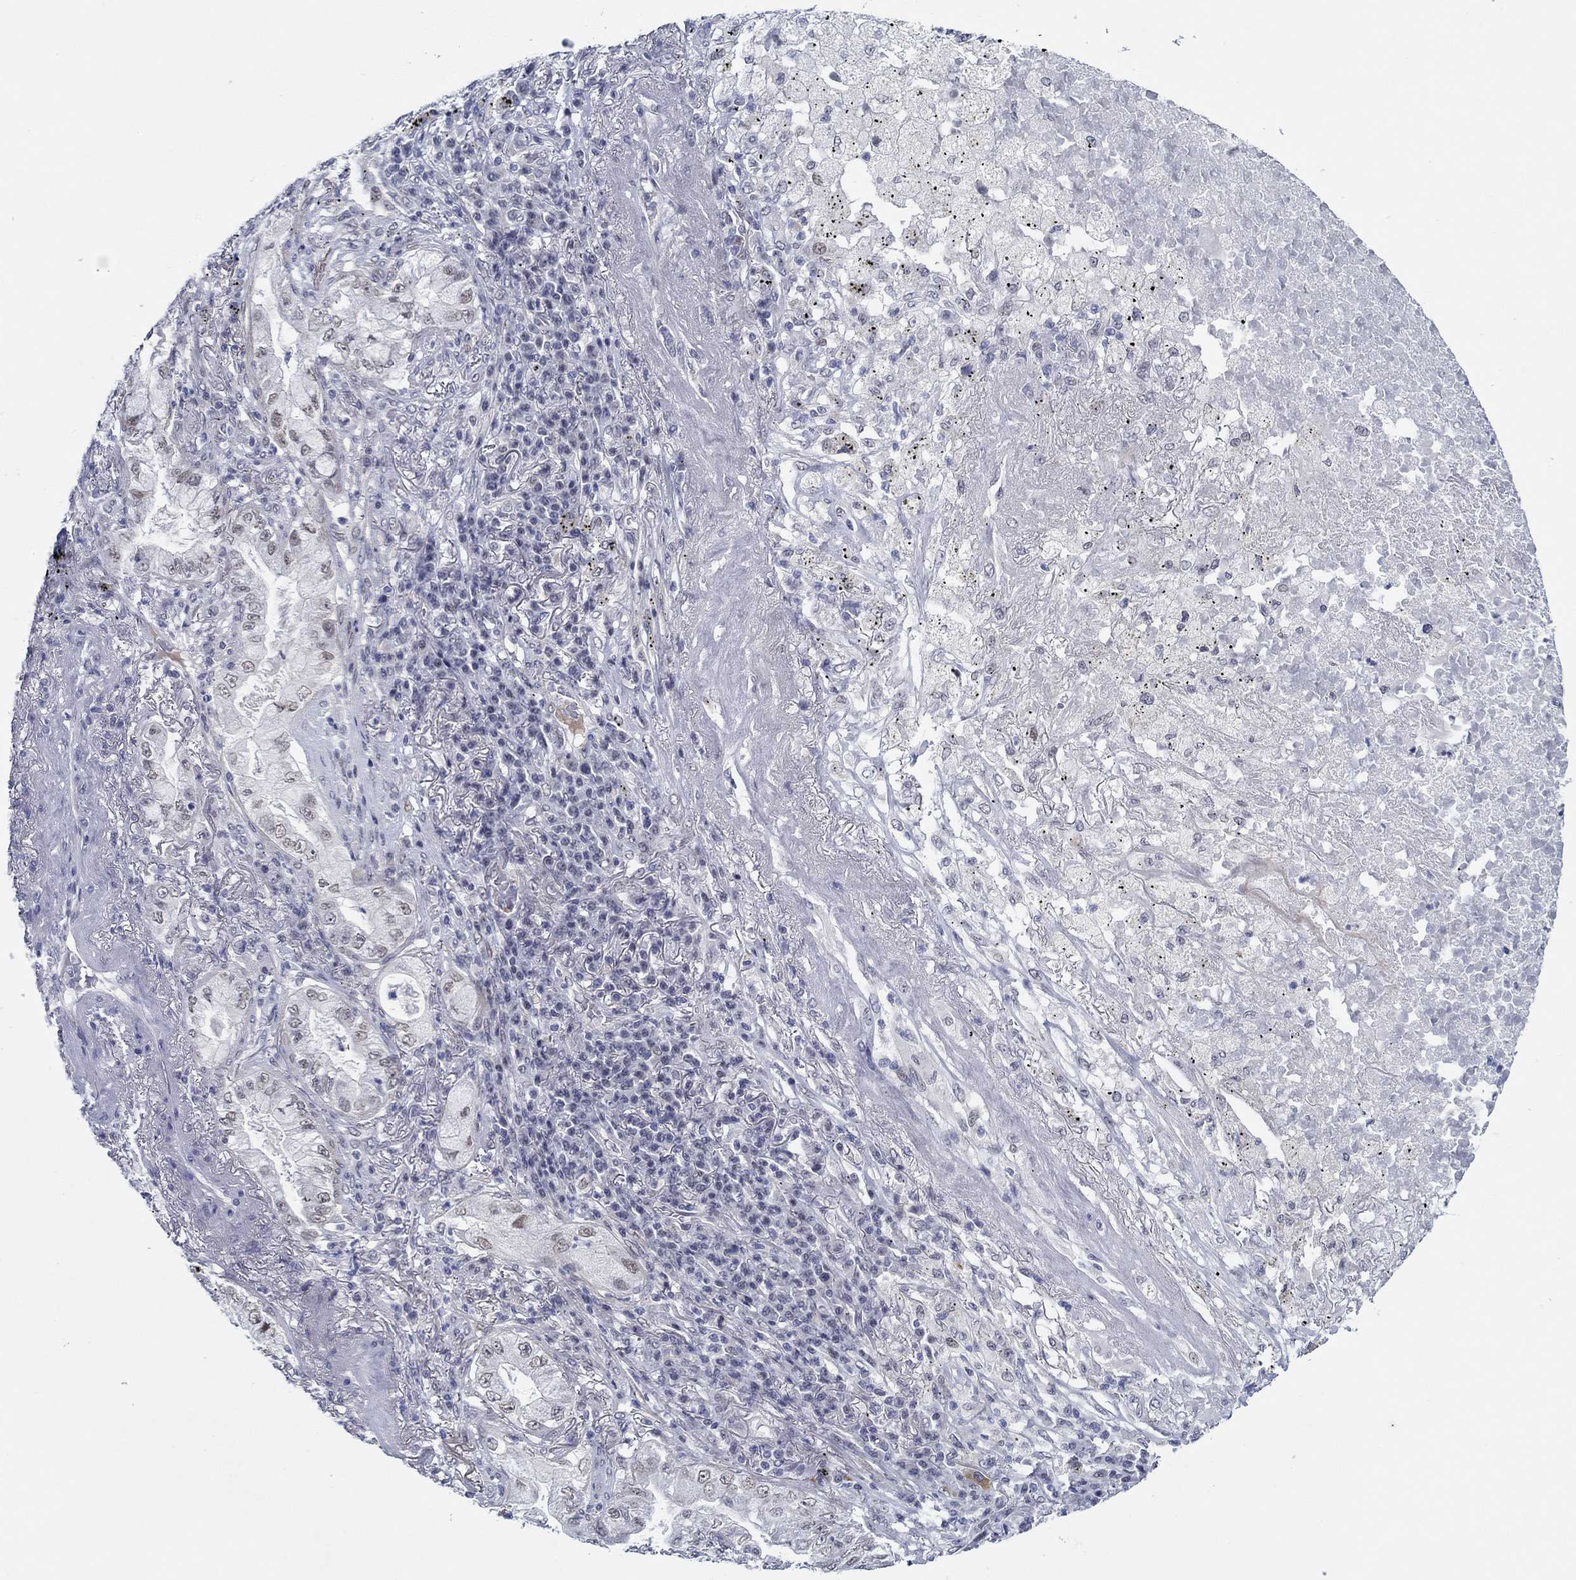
{"staining": {"intensity": "weak", "quantity": "<25%", "location": "nuclear"}, "tissue": "lung cancer", "cell_type": "Tumor cells", "image_type": "cancer", "snomed": [{"axis": "morphology", "description": "Adenocarcinoma, NOS"}, {"axis": "topography", "description": "Lung"}], "caption": "A micrograph of adenocarcinoma (lung) stained for a protein demonstrates no brown staining in tumor cells.", "gene": "SLC34A1", "patient": {"sex": "female", "age": 73}}